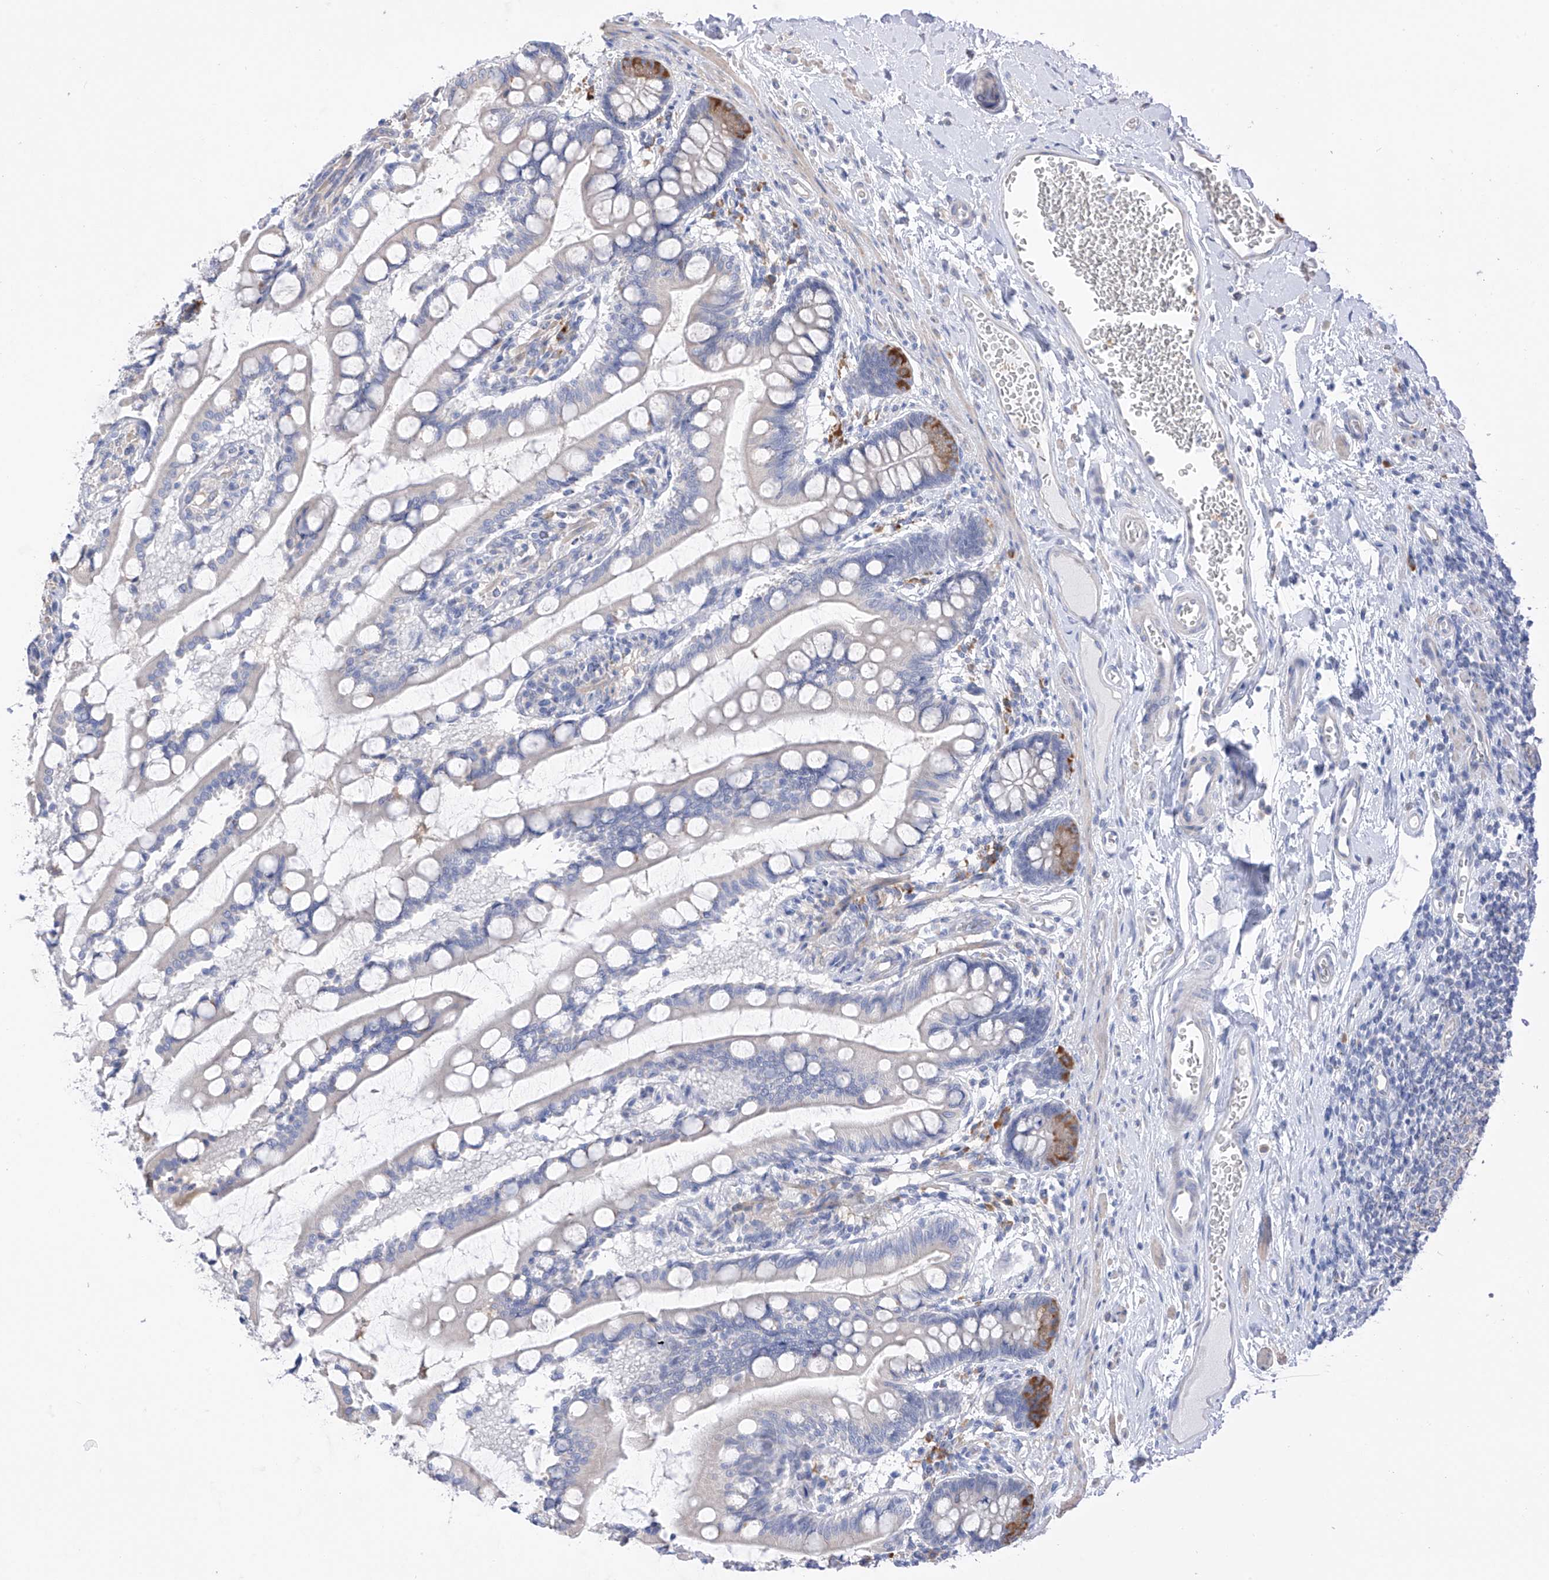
{"staining": {"intensity": "moderate", "quantity": "<25%", "location": "cytoplasmic/membranous"}, "tissue": "small intestine", "cell_type": "Glandular cells", "image_type": "normal", "snomed": [{"axis": "morphology", "description": "Normal tissue, NOS"}, {"axis": "topography", "description": "Small intestine"}], "caption": "Small intestine stained for a protein shows moderate cytoplasmic/membranous positivity in glandular cells. (DAB (3,3'-diaminobenzidine) = brown stain, brightfield microscopy at high magnification).", "gene": "REC8", "patient": {"sex": "male", "age": 52}}